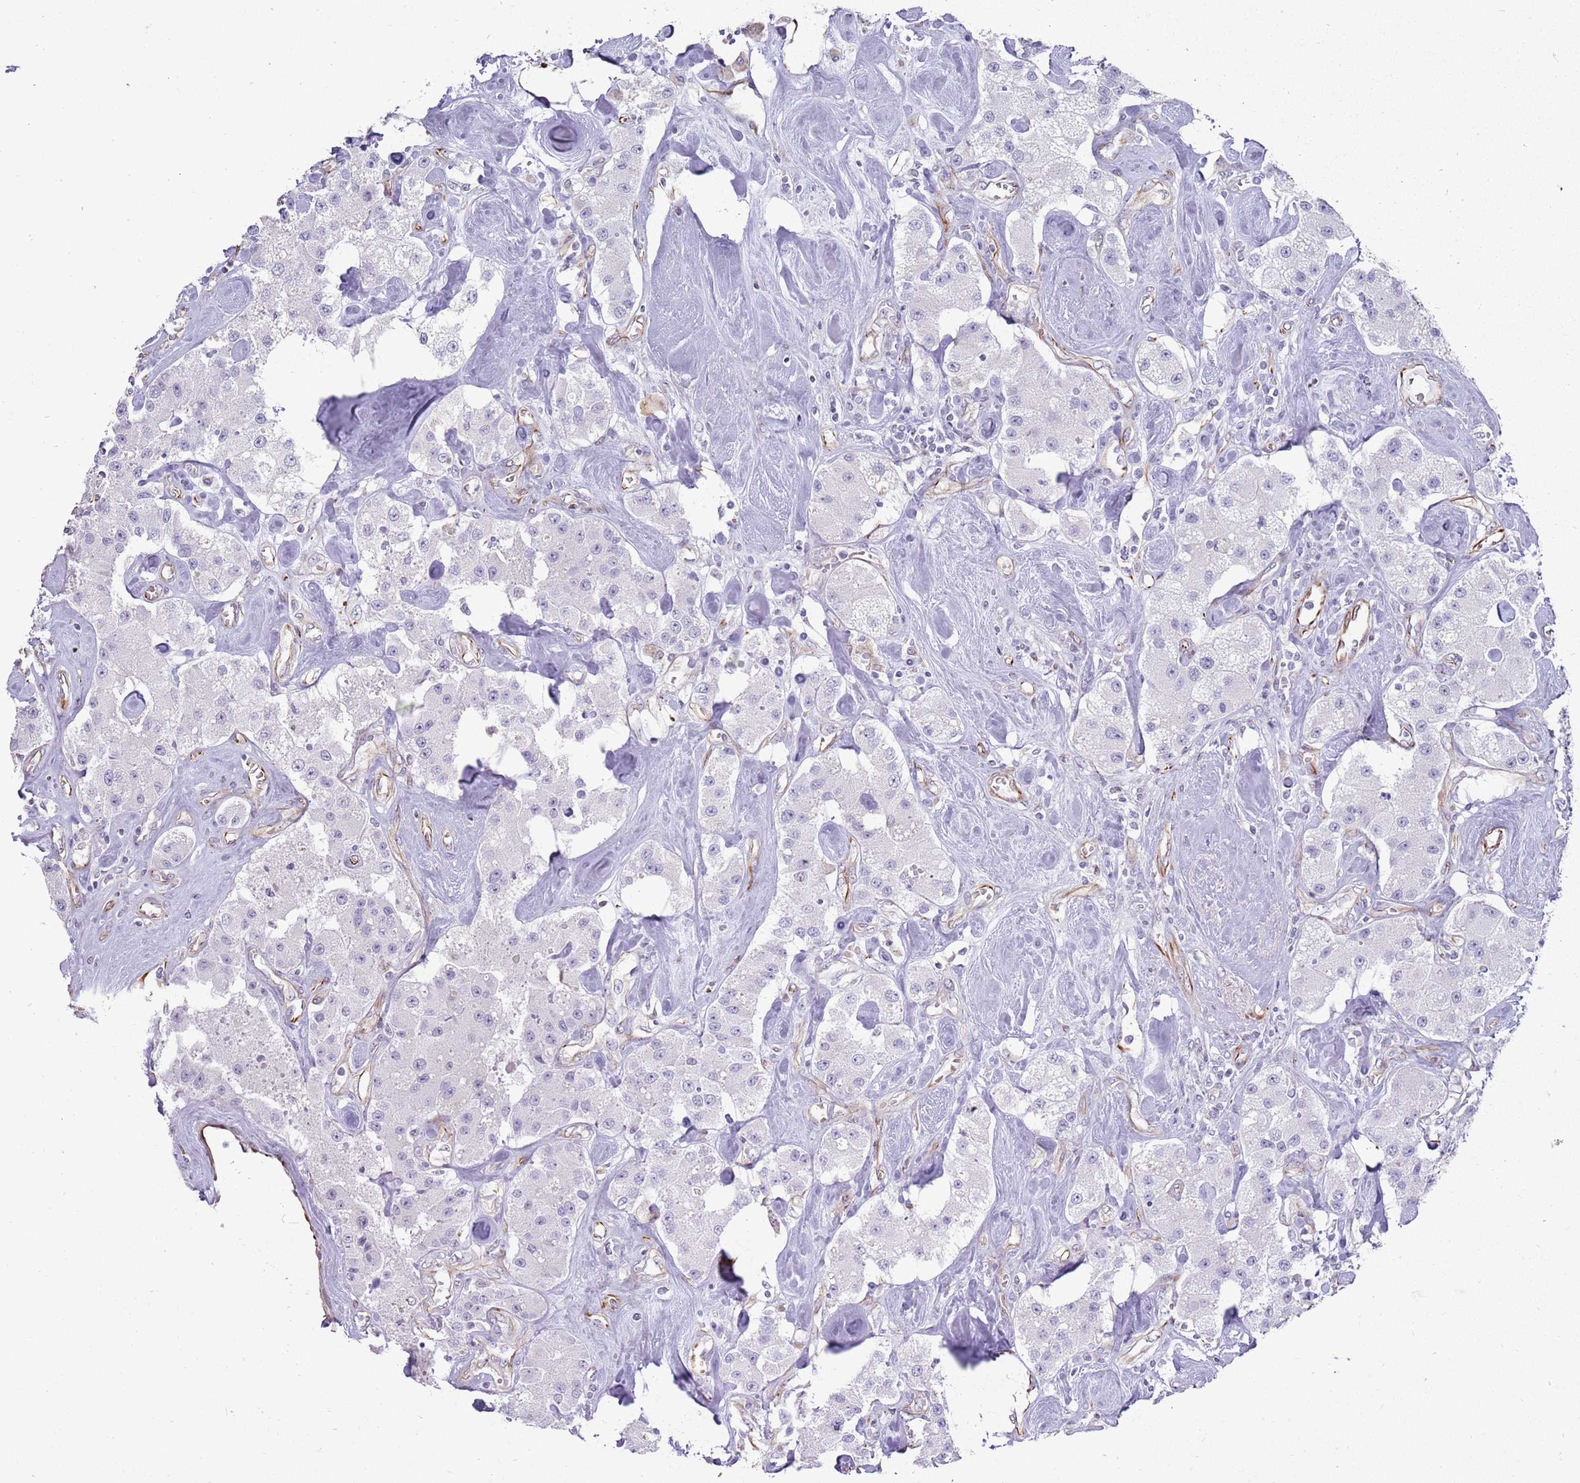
{"staining": {"intensity": "negative", "quantity": "none", "location": "none"}, "tissue": "carcinoid", "cell_type": "Tumor cells", "image_type": "cancer", "snomed": [{"axis": "morphology", "description": "Carcinoid, malignant, NOS"}, {"axis": "topography", "description": "Pancreas"}], "caption": "DAB (3,3'-diaminobenzidine) immunohistochemical staining of carcinoid (malignant) reveals no significant expression in tumor cells. (Immunohistochemistry (ihc), brightfield microscopy, high magnification).", "gene": "NBPF3", "patient": {"sex": "male", "age": 41}}